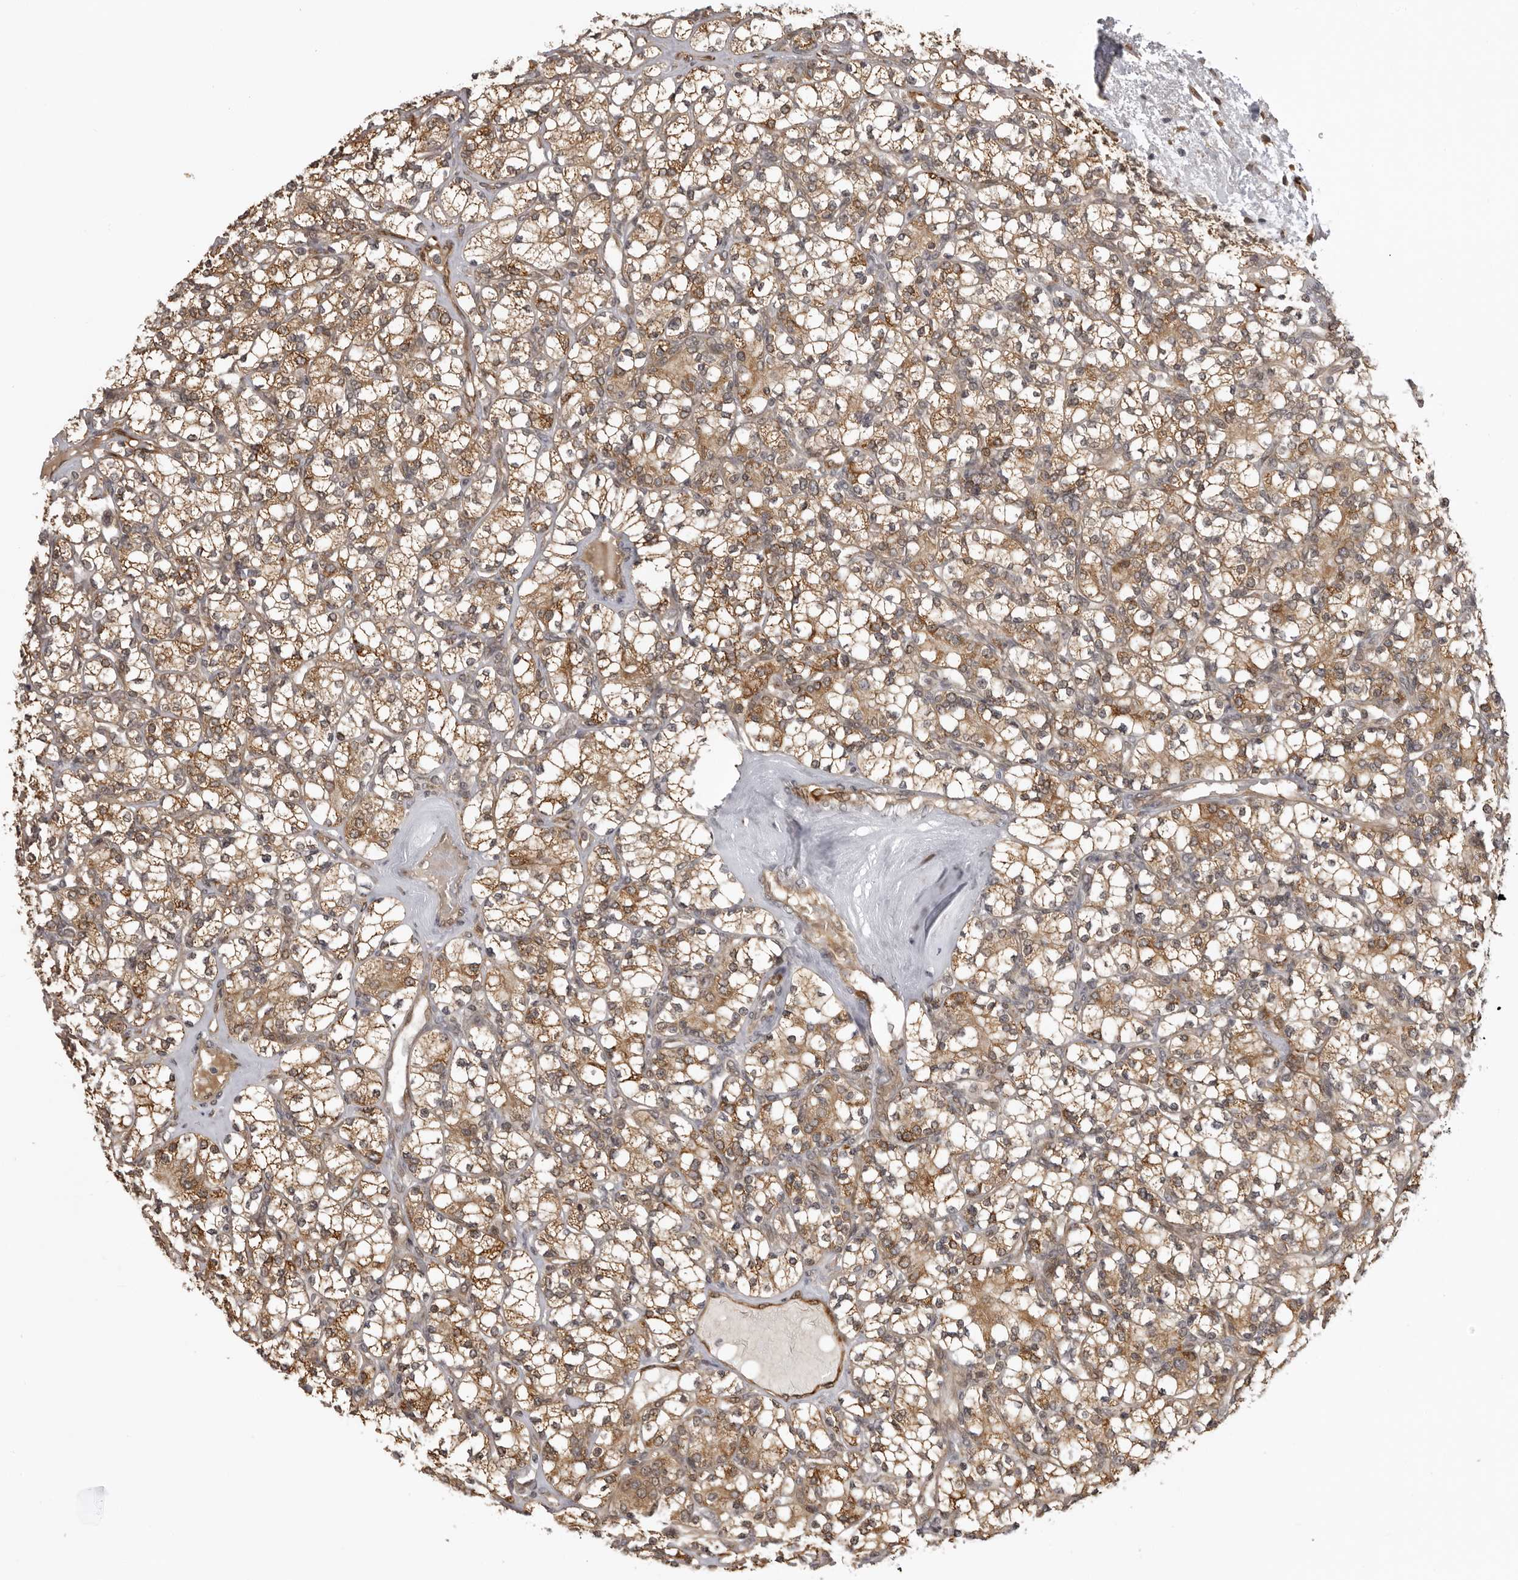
{"staining": {"intensity": "moderate", "quantity": ">75%", "location": "cytoplasmic/membranous"}, "tissue": "renal cancer", "cell_type": "Tumor cells", "image_type": "cancer", "snomed": [{"axis": "morphology", "description": "Adenocarcinoma, NOS"}, {"axis": "topography", "description": "Kidney"}], "caption": "IHC (DAB) staining of adenocarcinoma (renal) shows moderate cytoplasmic/membranous protein expression in about >75% of tumor cells. Nuclei are stained in blue.", "gene": "DNAH14", "patient": {"sex": "male", "age": 77}}